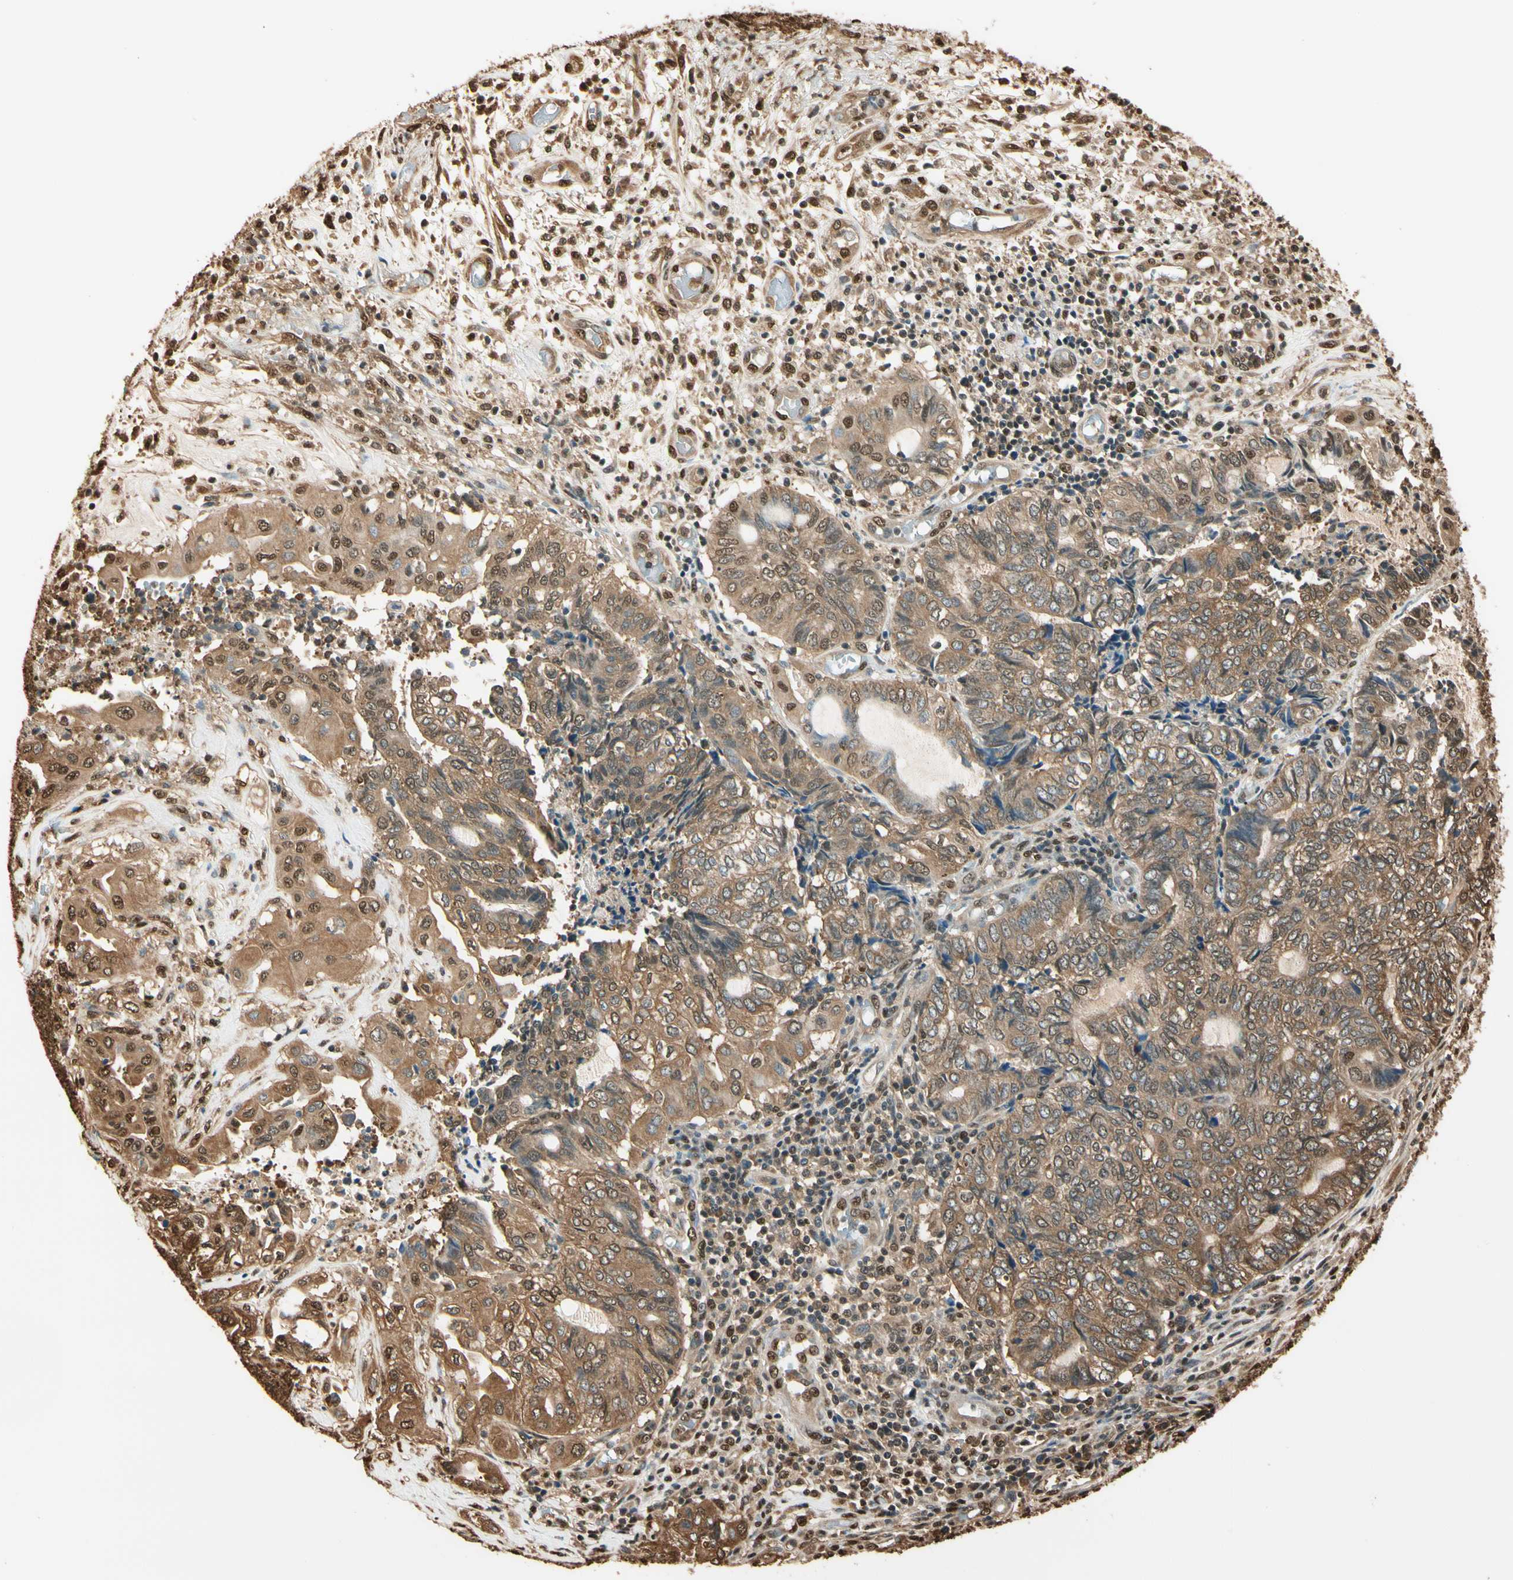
{"staining": {"intensity": "moderate", "quantity": ">75%", "location": "cytoplasmic/membranous,nuclear"}, "tissue": "endometrial cancer", "cell_type": "Tumor cells", "image_type": "cancer", "snomed": [{"axis": "morphology", "description": "Adenocarcinoma, NOS"}, {"axis": "topography", "description": "Uterus"}, {"axis": "topography", "description": "Endometrium"}], "caption": "DAB (3,3'-diaminobenzidine) immunohistochemical staining of endometrial adenocarcinoma displays moderate cytoplasmic/membranous and nuclear protein positivity in approximately >75% of tumor cells. Using DAB (3,3'-diaminobenzidine) (brown) and hematoxylin (blue) stains, captured at high magnification using brightfield microscopy.", "gene": "PNCK", "patient": {"sex": "female", "age": 70}}